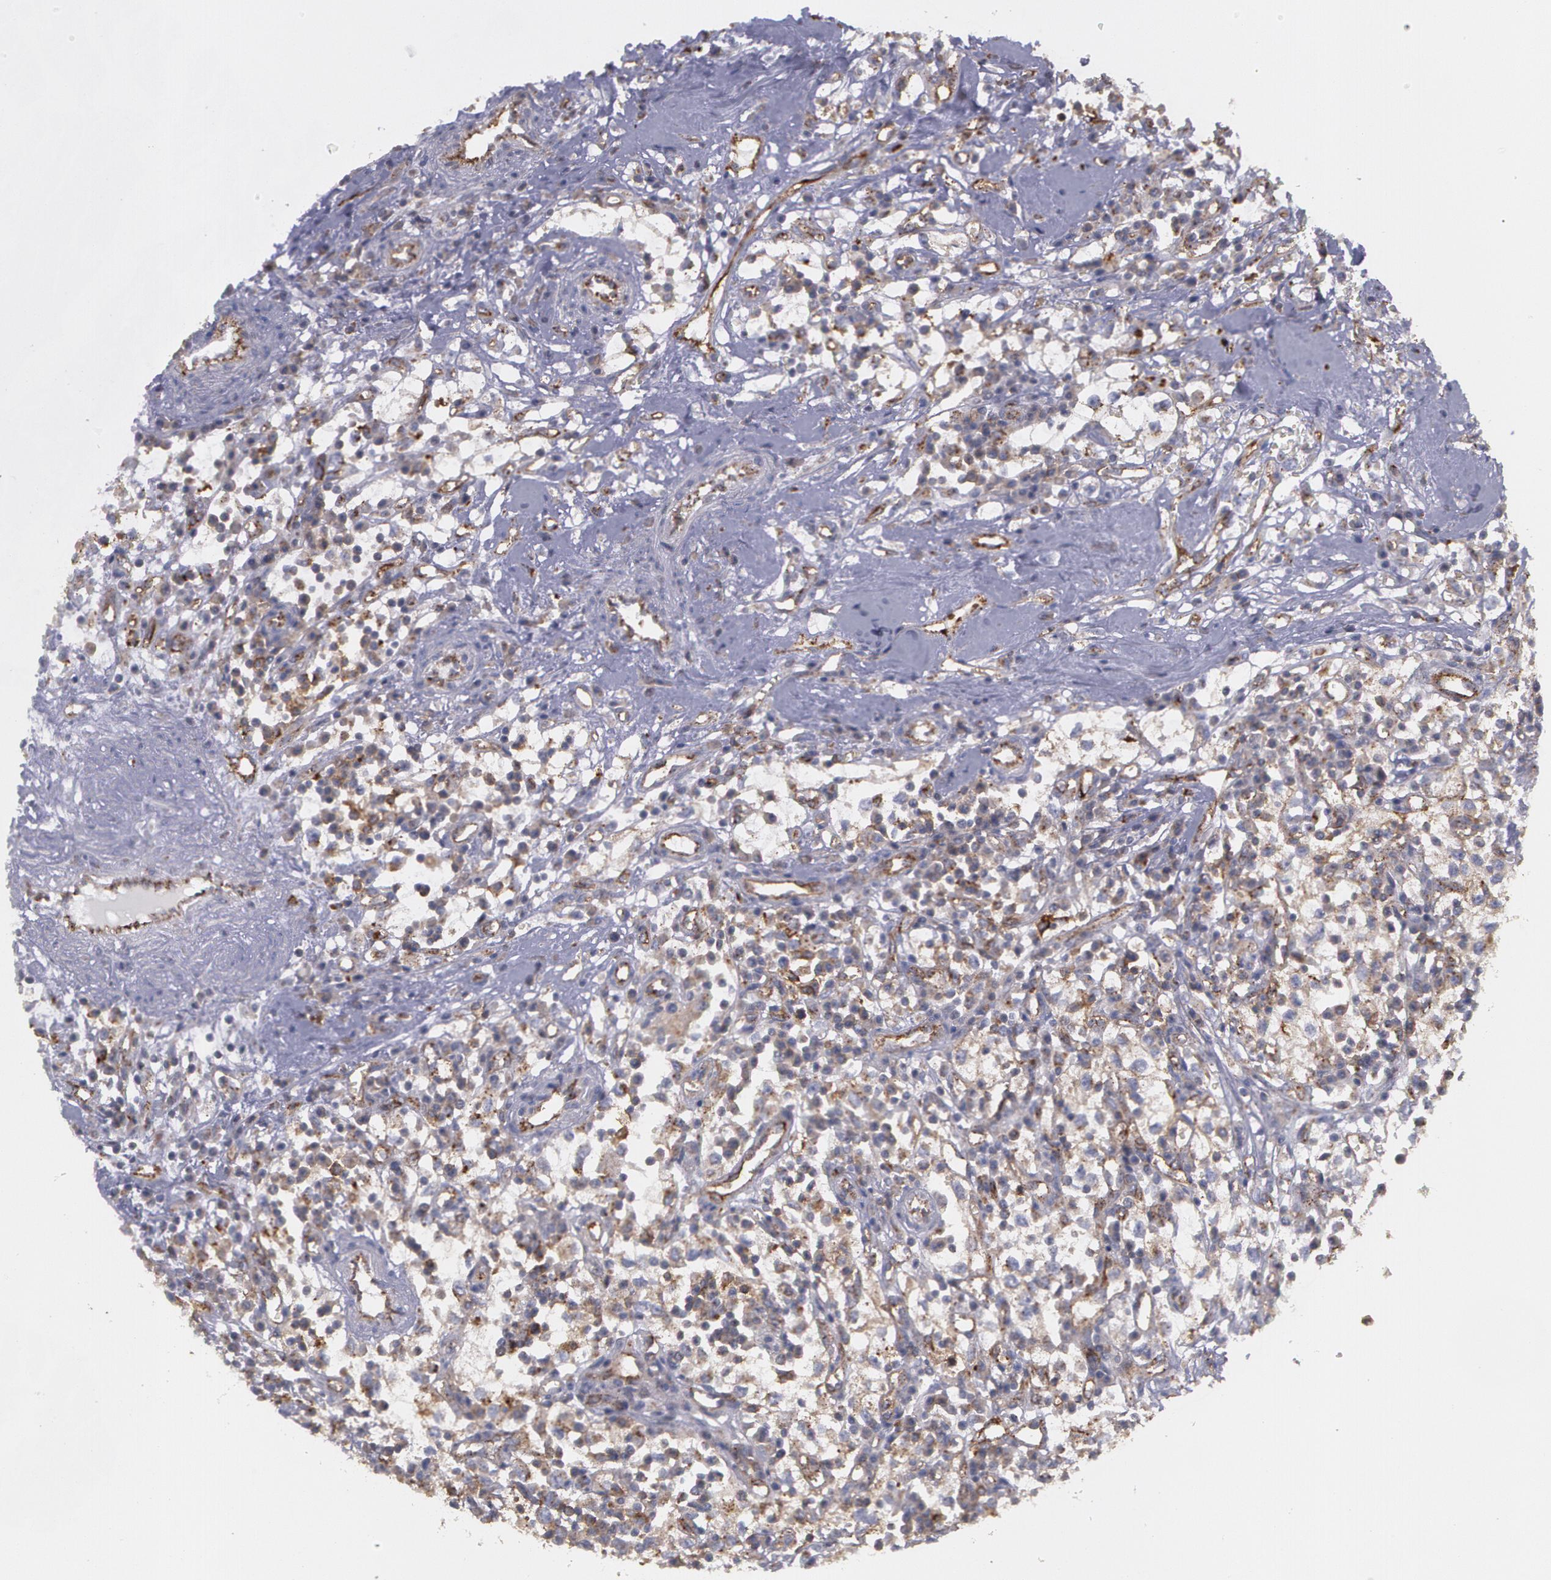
{"staining": {"intensity": "moderate", "quantity": ">75%", "location": "cytoplasmic/membranous"}, "tissue": "renal cancer", "cell_type": "Tumor cells", "image_type": "cancer", "snomed": [{"axis": "morphology", "description": "Adenocarcinoma, NOS"}, {"axis": "topography", "description": "Kidney"}], "caption": "Immunohistochemistry (IHC) of human renal cancer (adenocarcinoma) displays medium levels of moderate cytoplasmic/membranous staining in about >75% of tumor cells. The staining is performed using DAB (3,3'-diaminobenzidine) brown chromogen to label protein expression. The nuclei are counter-stained blue using hematoxylin.", "gene": "FLOT2", "patient": {"sex": "male", "age": 82}}